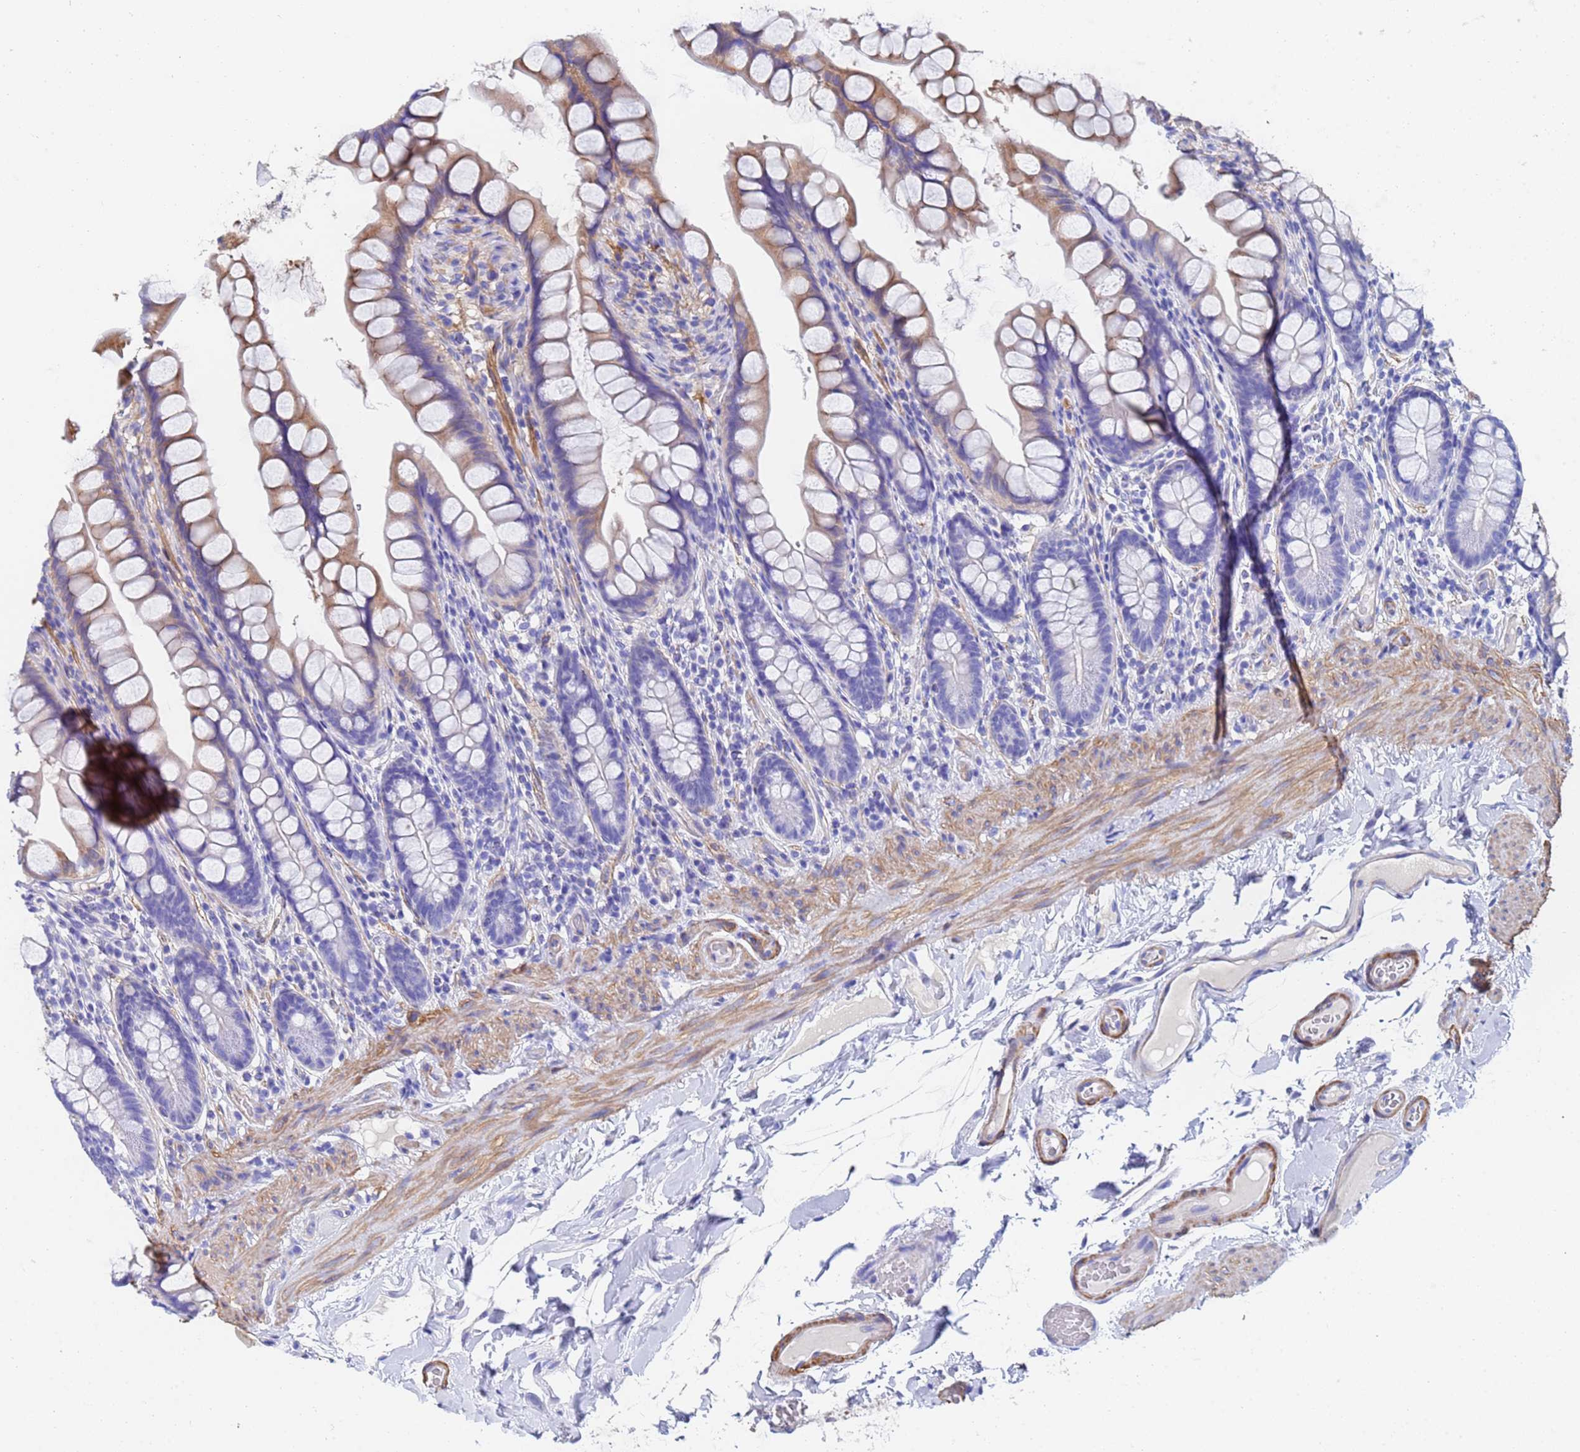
{"staining": {"intensity": "moderate", "quantity": "25%-75%", "location": "cytoplasmic/membranous"}, "tissue": "small intestine", "cell_type": "Glandular cells", "image_type": "normal", "snomed": [{"axis": "morphology", "description": "Normal tissue, NOS"}, {"axis": "topography", "description": "Small intestine"}], "caption": "IHC of benign human small intestine shows medium levels of moderate cytoplasmic/membranous positivity in about 25%-75% of glandular cells.", "gene": "CST1", "patient": {"sex": "male", "age": 70}}